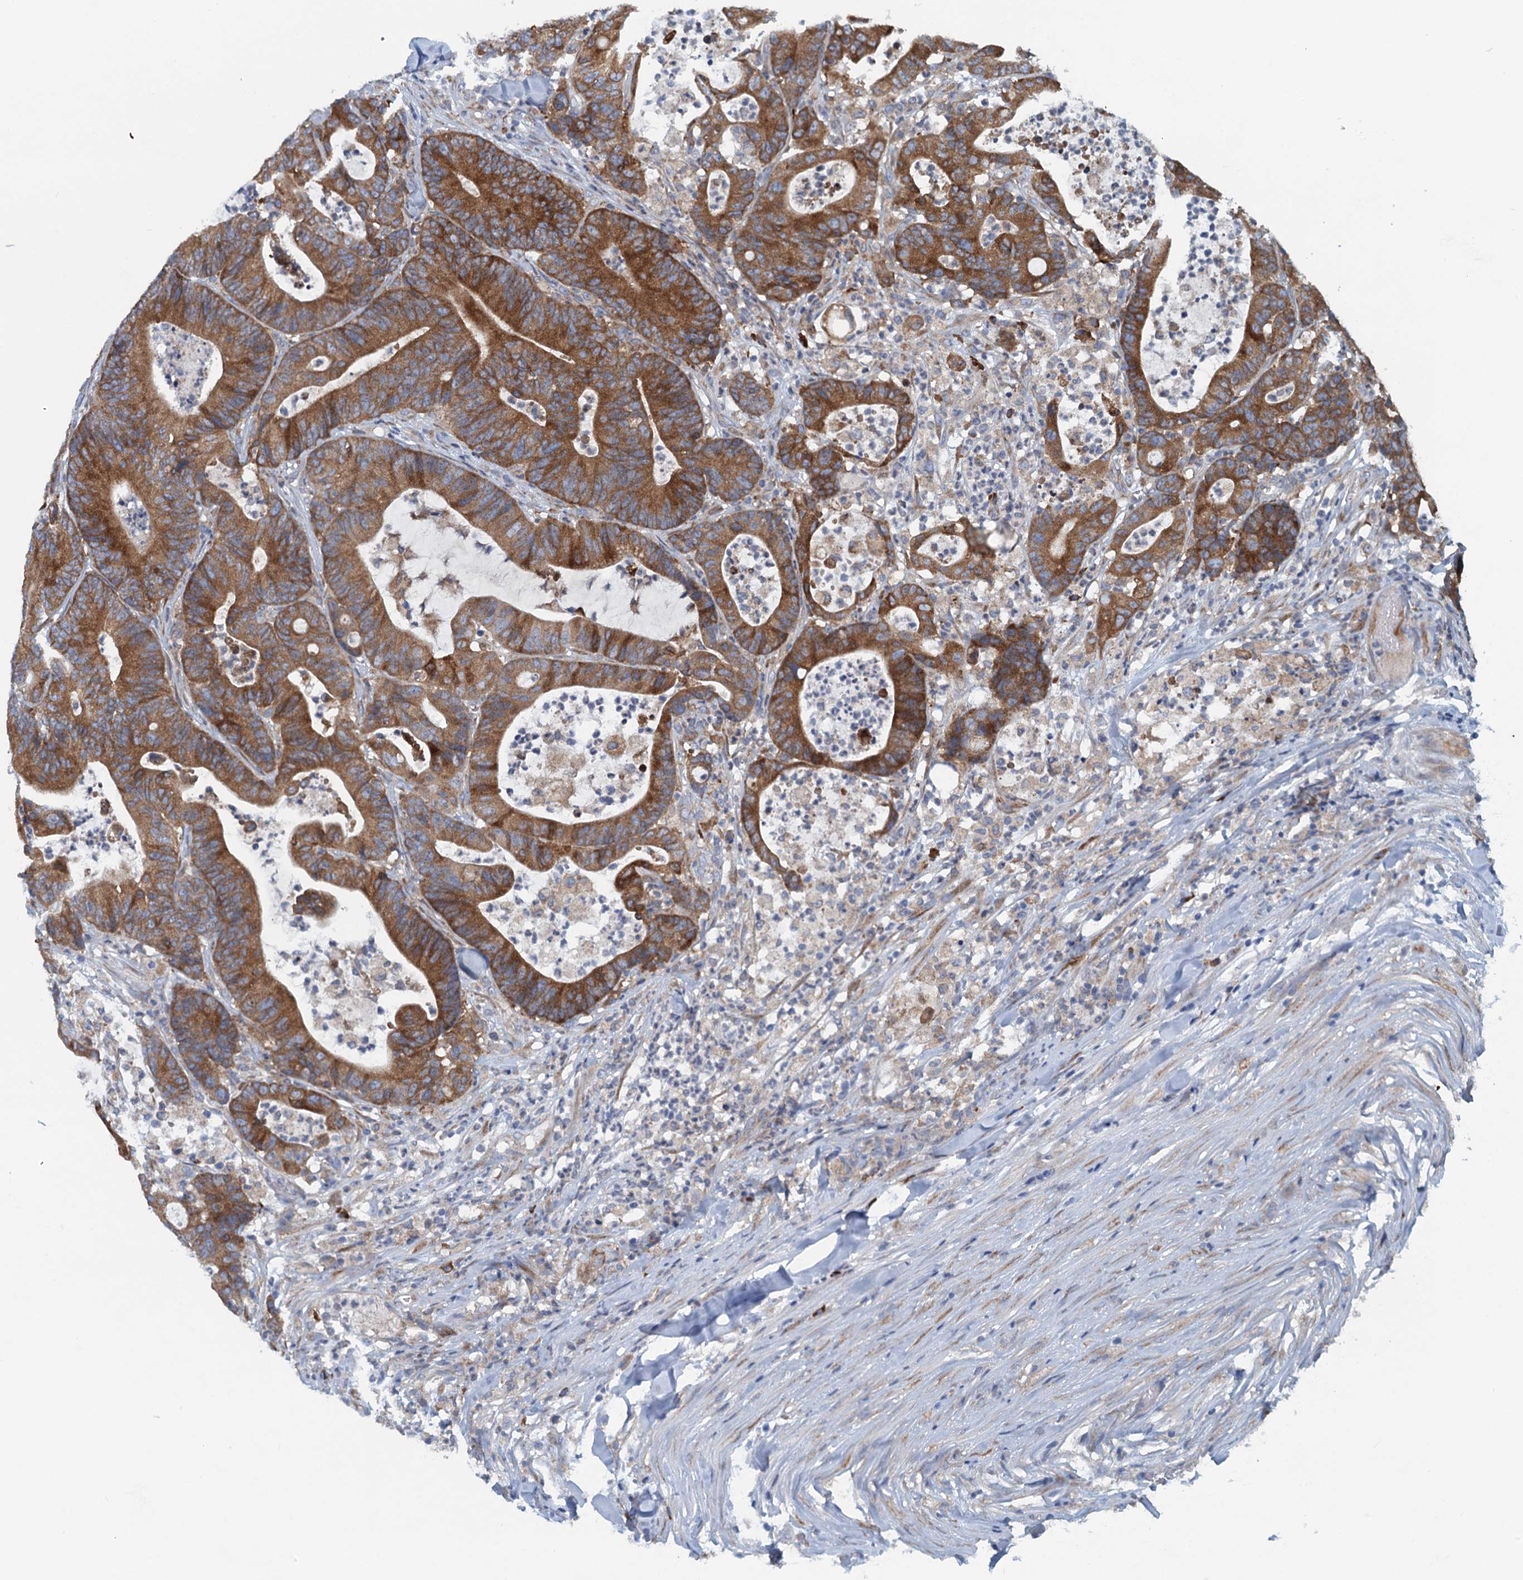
{"staining": {"intensity": "moderate", "quantity": ">75%", "location": "cytoplasmic/membranous"}, "tissue": "colorectal cancer", "cell_type": "Tumor cells", "image_type": "cancer", "snomed": [{"axis": "morphology", "description": "Adenocarcinoma, NOS"}, {"axis": "topography", "description": "Colon"}], "caption": "Protein staining reveals moderate cytoplasmic/membranous positivity in approximately >75% of tumor cells in colorectal adenocarcinoma.", "gene": "MYDGF", "patient": {"sex": "female", "age": 84}}